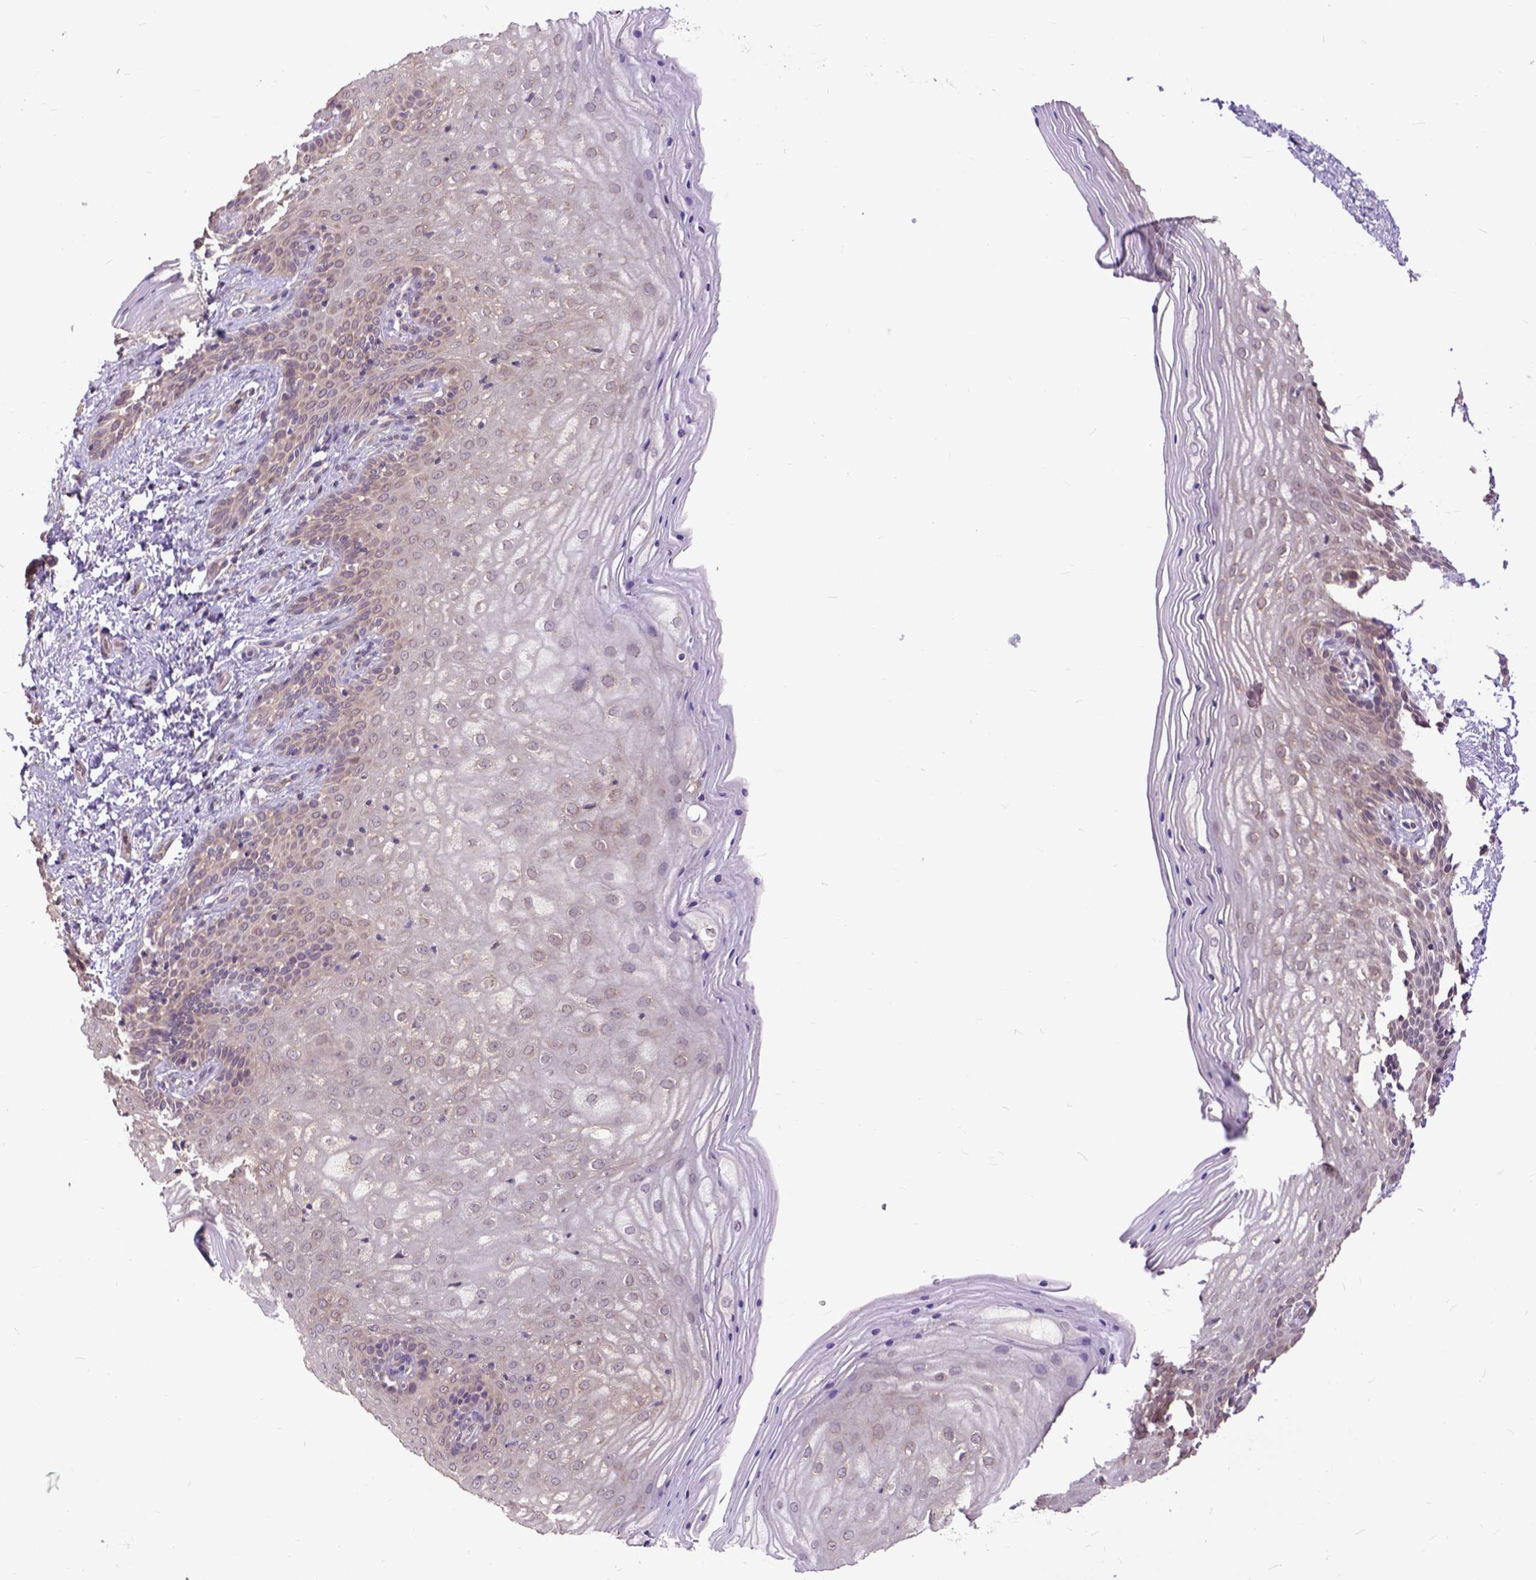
{"staining": {"intensity": "weak", "quantity": "25%-75%", "location": "cytoplasmic/membranous"}, "tissue": "vagina", "cell_type": "Squamous epithelial cells", "image_type": "normal", "snomed": [{"axis": "morphology", "description": "Normal tissue, NOS"}, {"axis": "topography", "description": "Vagina"}], "caption": "Immunohistochemistry (IHC) of unremarkable human vagina displays low levels of weak cytoplasmic/membranous positivity in about 25%-75% of squamous epithelial cells. The staining was performed using DAB to visualize the protein expression in brown, while the nuclei were stained in blue with hematoxylin (Magnification: 20x).", "gene": "ARL1", "patient": {"sex": "female", "age": 45}}